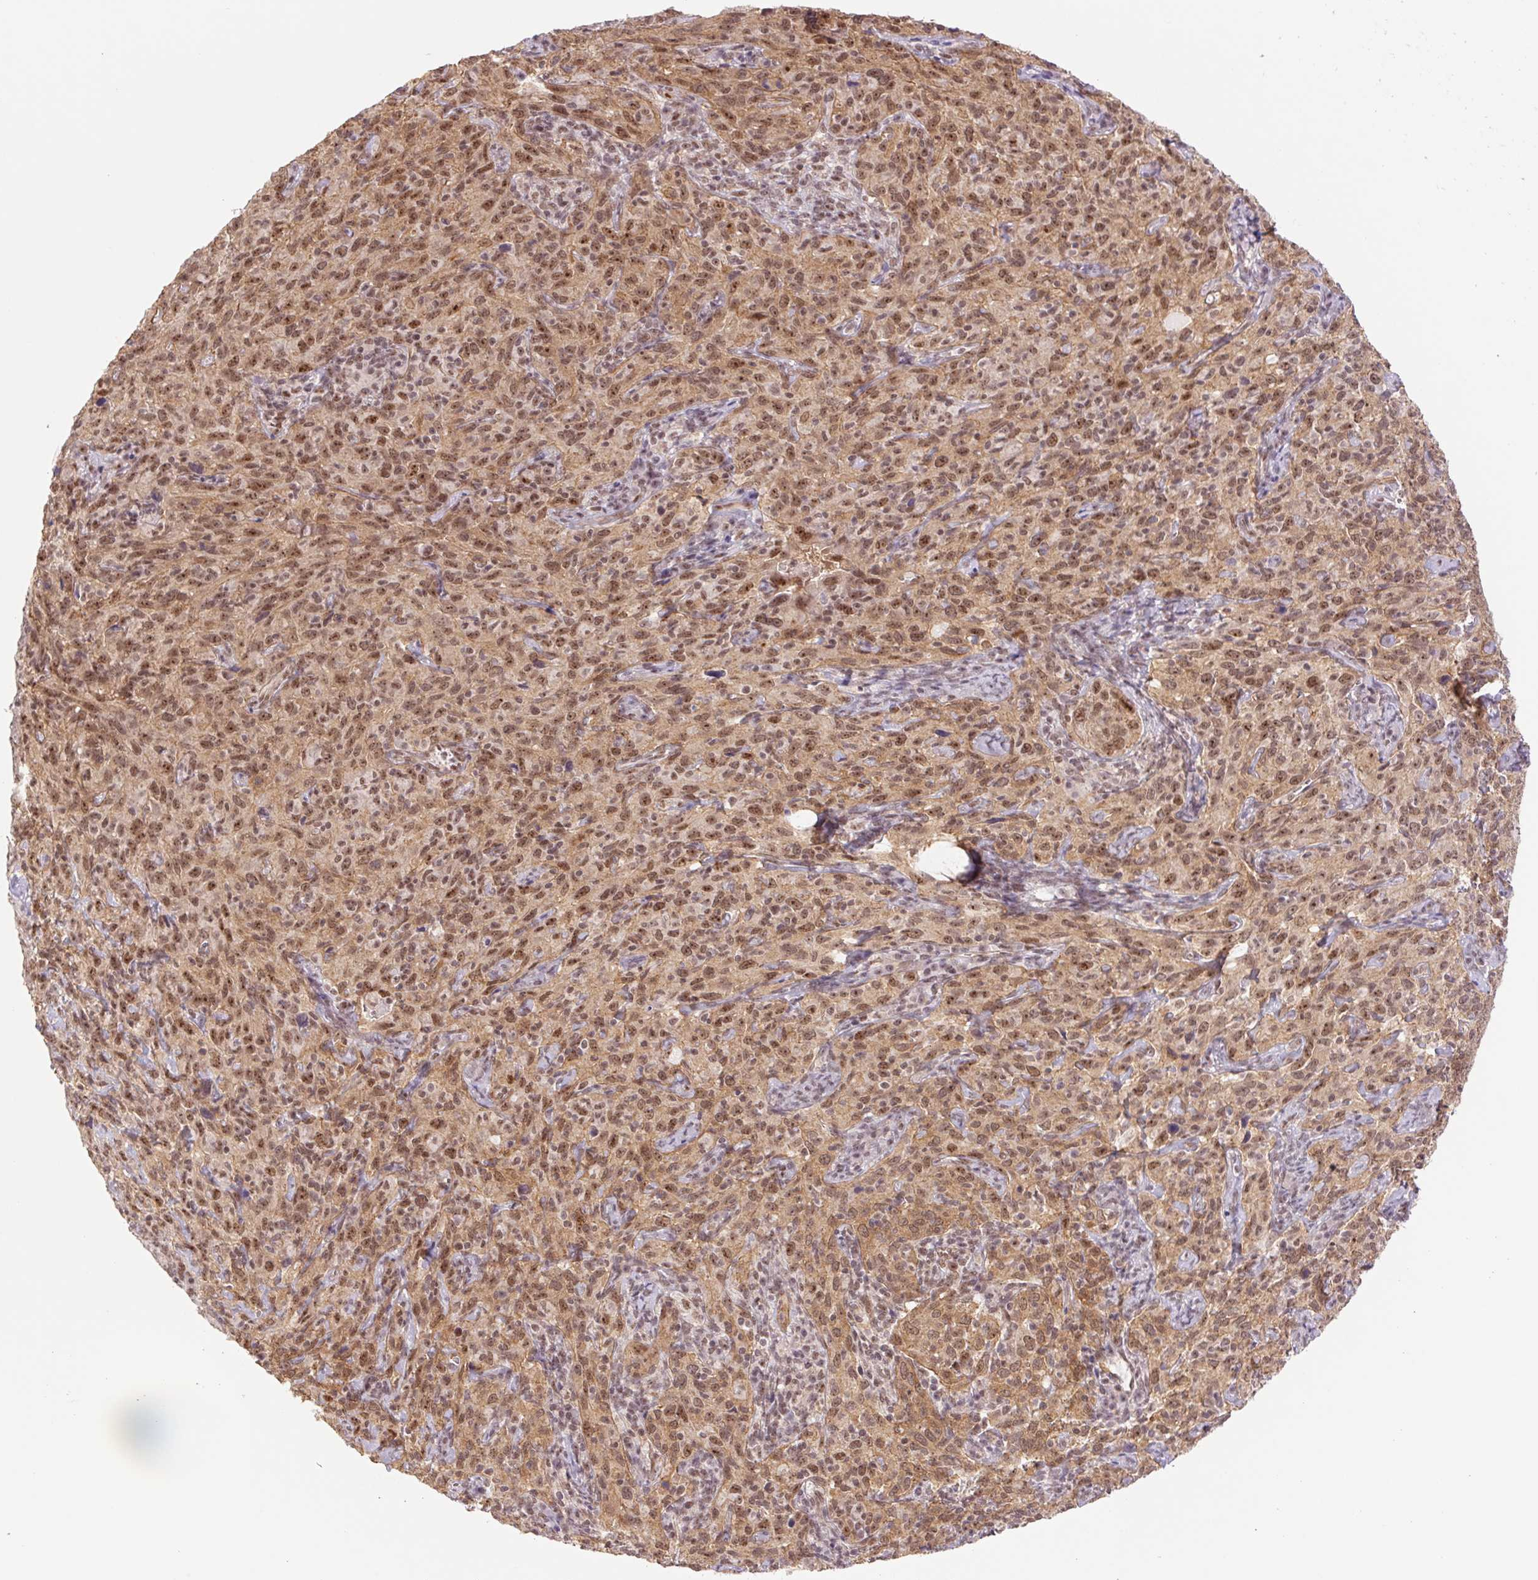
{"staining": {"intensity": "moderate", "quantity": ">75%", "location": "cytoplasmic/membranous,nuclear"}, "tissue": "cervical cancer", "cell_type": "Tumor cells", "image_type": "cancer", "snomed": [{"axis": "morphology", "description": "Squamous cell carcinoma, NOS"}, {"axis": "topography", "description": "Cervix"}], "caption": "The micrograph demonstrates a brown stain indicating the presence of a protein in the cytoplasmic/membranous and nuclear of tumor cells in cervical squamous cell carcinoma.", "gene": "CWC25", "patient": {"sex": "female", "age": 51}}